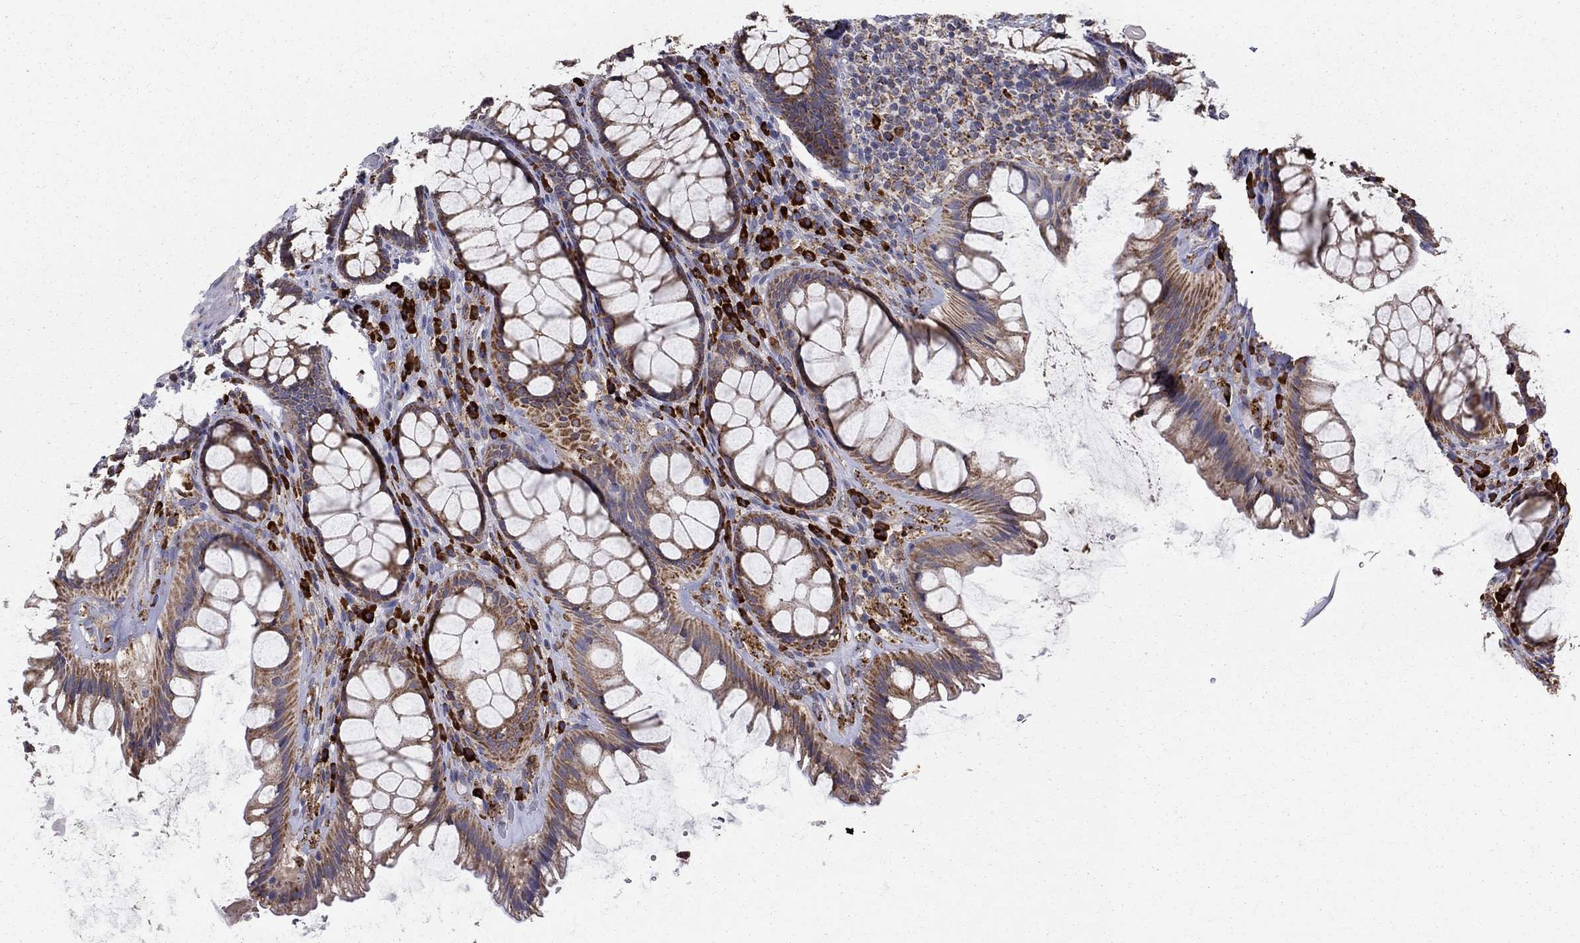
{"staining": {"intensity": "moderate", "quantity": "25%-75%", "location": "cytoplasmic/membranous"}, "tissue": "rectum", "cell_type": "Glandular cells", "image_type": "normal", "snomed": [{"axis": "morphology", "description": "Normal tissue, NOS"}, {"axis": "topography", "description": "Rectum"}], "caption": "This photomicrograph demonstrates immunohistochemistry staining of unremarkable human rectum, with medium moderate cytoplasmic/membranous positivity in approximately 25%-75% of glandular cells.", "gene": "PRDX4", "patient": {"sex": "male", "age": 72}}